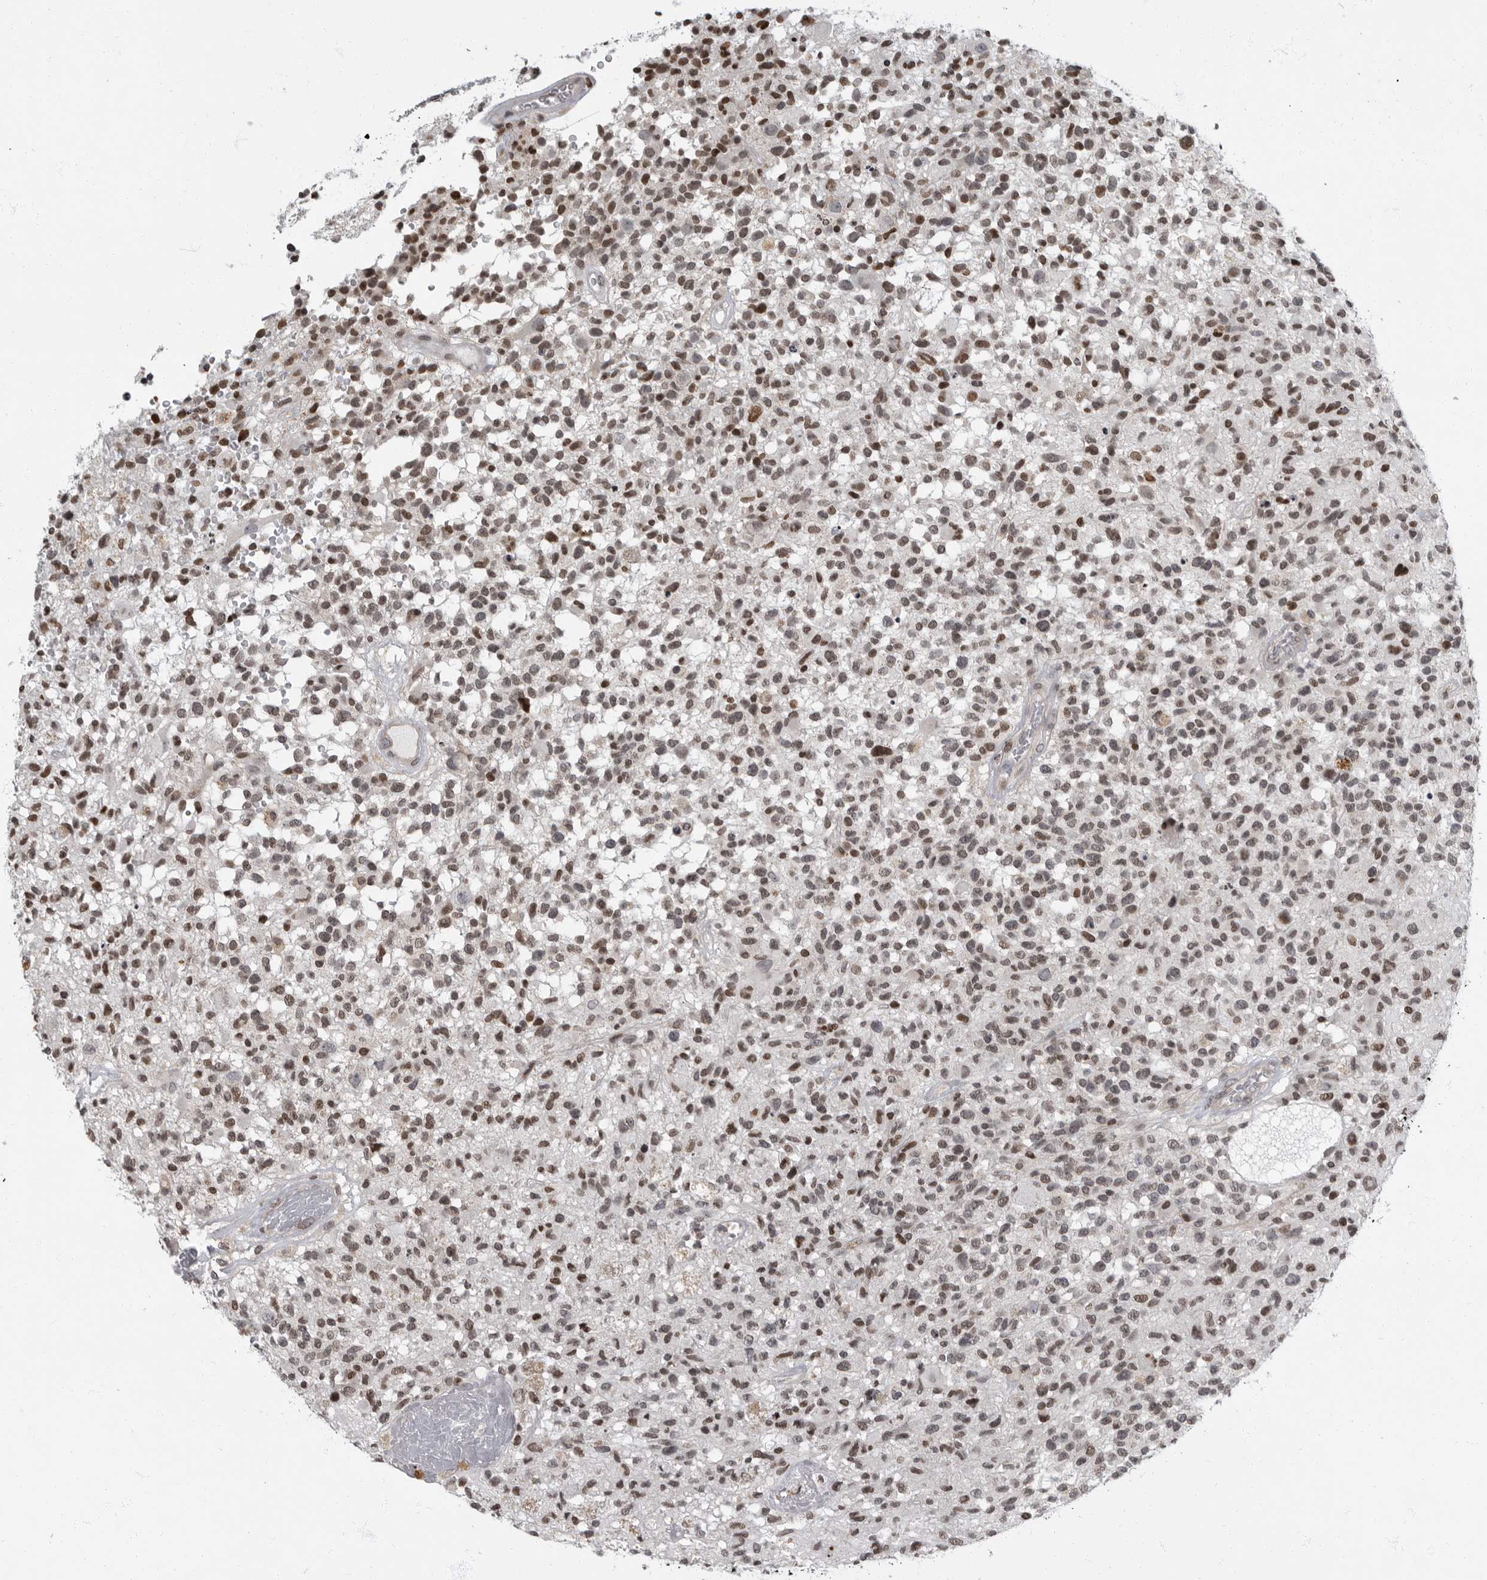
{"staining": {"intensity": "moderate", "quantity": ">75%", "location": "nuclear"}, "tissue": "glioma", "cell_type": "Tumor cells", "image_type": "cancer", "snomed": [{"axis": "morphology", "description": "Glioma, malignant, High grade"}, {"axis": "morphology", "description": "Glioblastoma, NOS"}, {"axis": "topography", "description": "Brain"}], "caption": "An IHC photomicrograph of tumor tissue is shown. Protein staining in brown shows moderate nuclear positivity in glioblastoma within tumor cells.", "gene": "EVI5", "patient": {"sex": "male", "age": 60}}